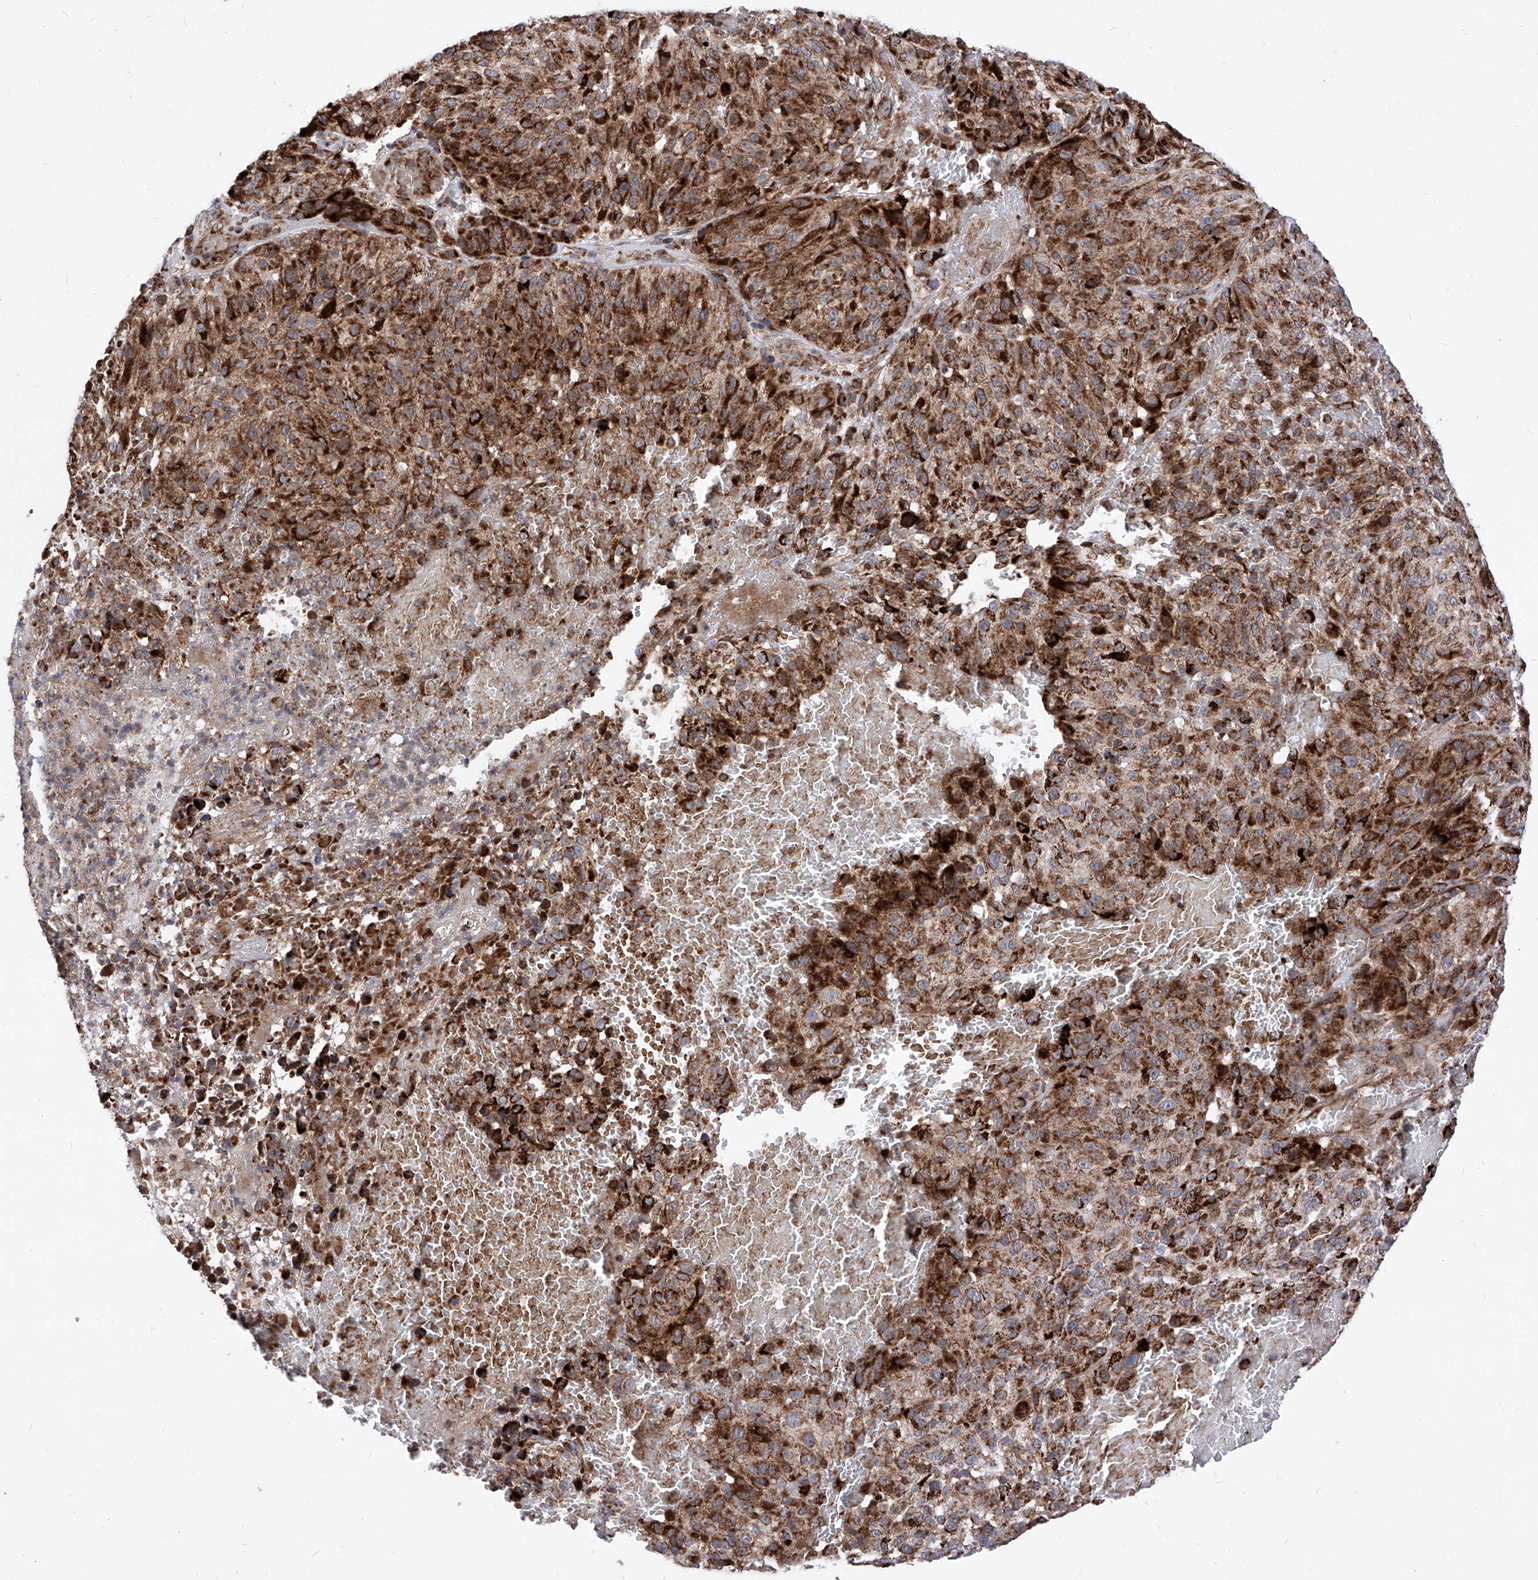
{"staining": {"intensity": "strong", "quantity": ">75%", "location": "cytoplasmic/membranous"}, "tissue": "melanoma", "cell_type": "Tumor cells", "image_type": "cancer", "snomed": [{"axis": "morphology", "description": "Malignant melanoma, NOS"}, {"axis": "topography", "description": "Skin"}], "caption": "Protein analysis of malignant melanoma tissue displays strong cytoplasmic/membranous staining in approximately >75% of tumor cells.", "gene": "SEMA6A", "patient": {"sex": "male", "age": 83}}